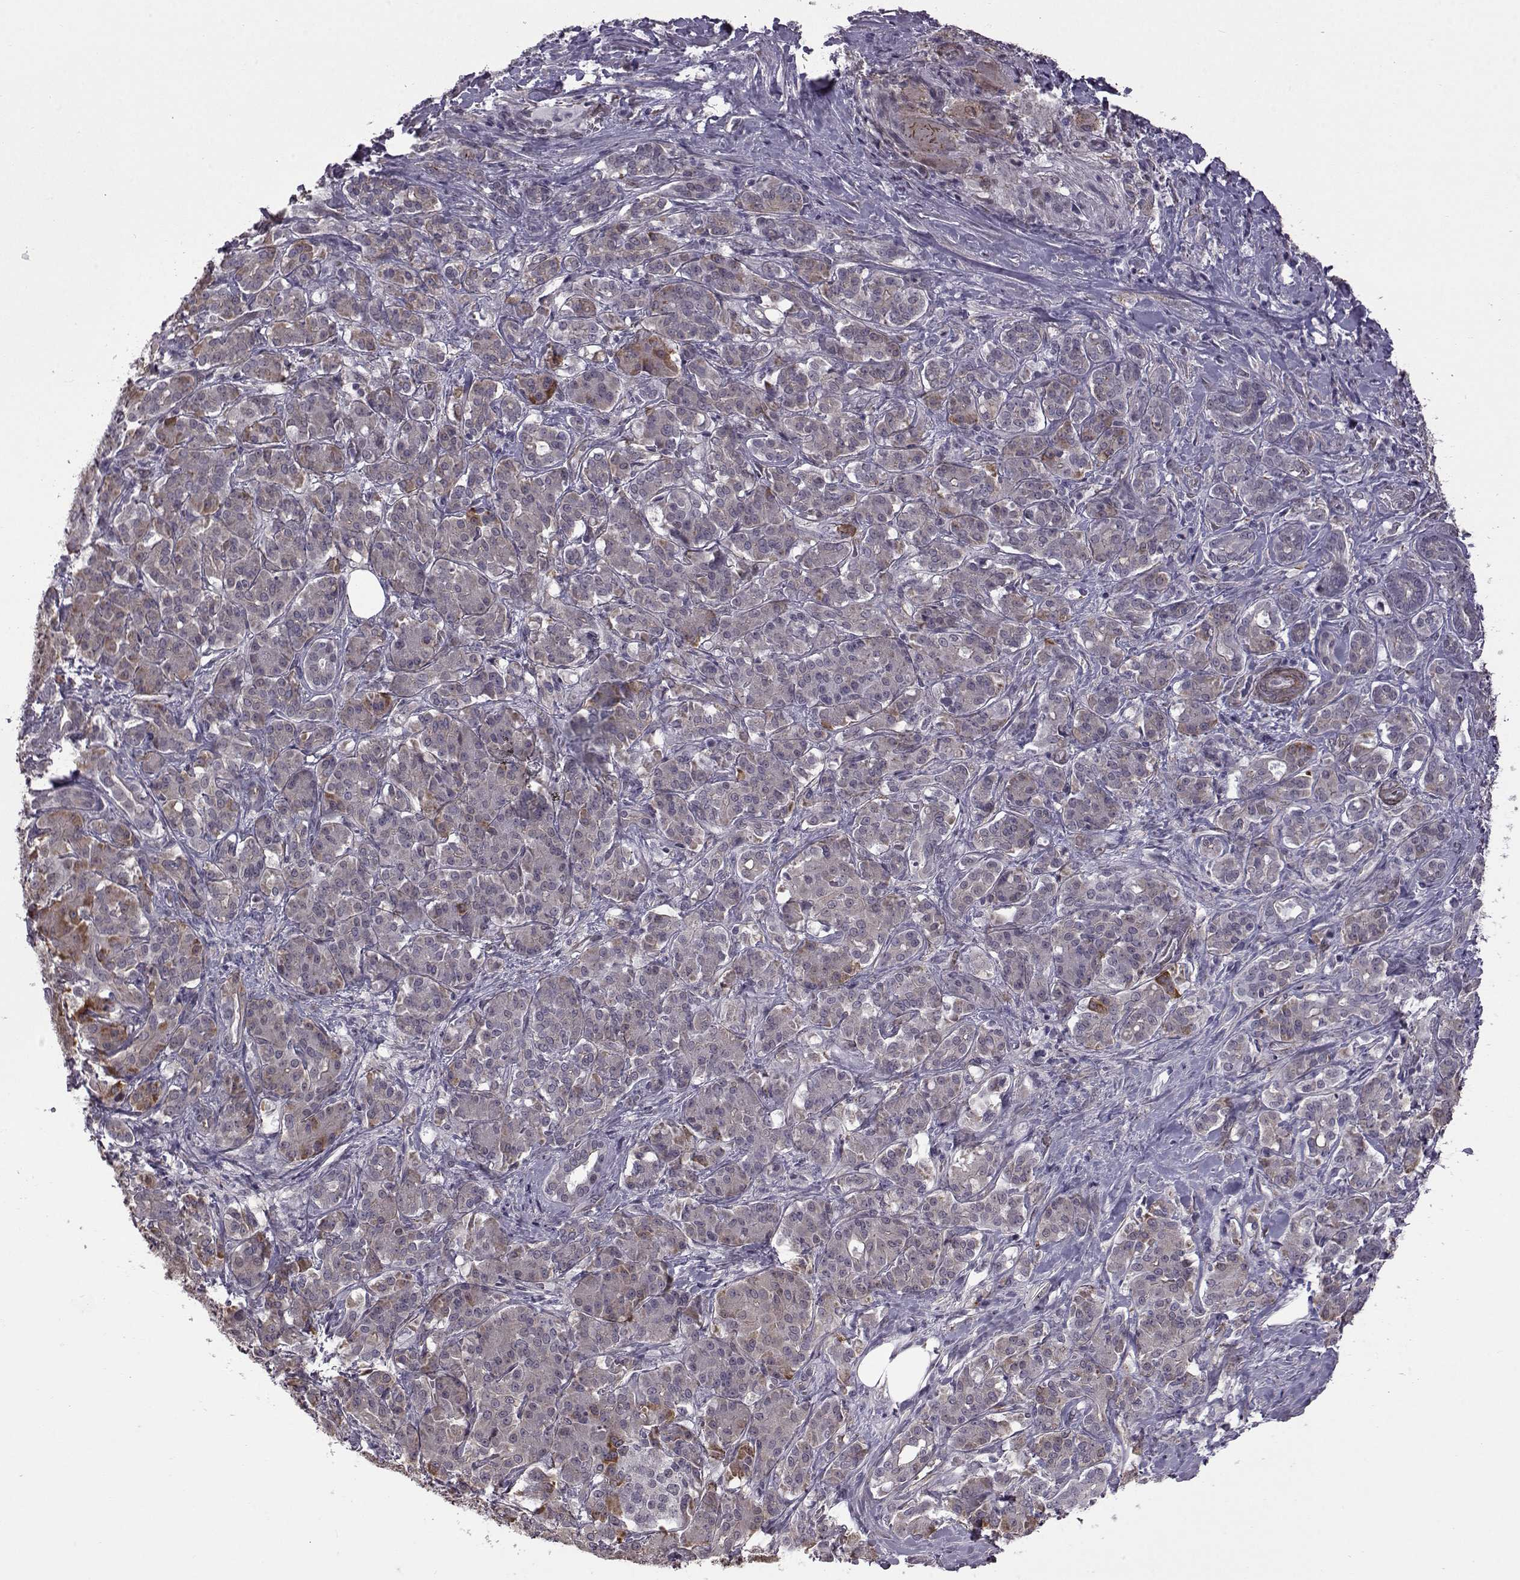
{"staining": {"intensity": "weak", "quantity": "<25%", "location": "cytoplasmic/membranous"}, "tissue": "pancreatic cancer", "cell_type": "Tumor cells", "image_type": "cancer", "snomed": [{"axis": "morphology", "description": "Normal tissue, NOS"}, {"axis": "morphology", "description": "Inflammation, NOS"}, {"axis": "morphology", "description": "Adenocarcinoma, NOS"}, {"axis": "topography", "description": "Pancreas"}], "caption": "This photomicrograph is of pancreatic adenocarcinoma stained with immunohistochemistry (IHC) to label a protein in brown with the nuclei are counter-stained blue. There is no staining in tumor cells.", "gene": "SYNPO2", "patient": {"sex": "male", "age": 57}}